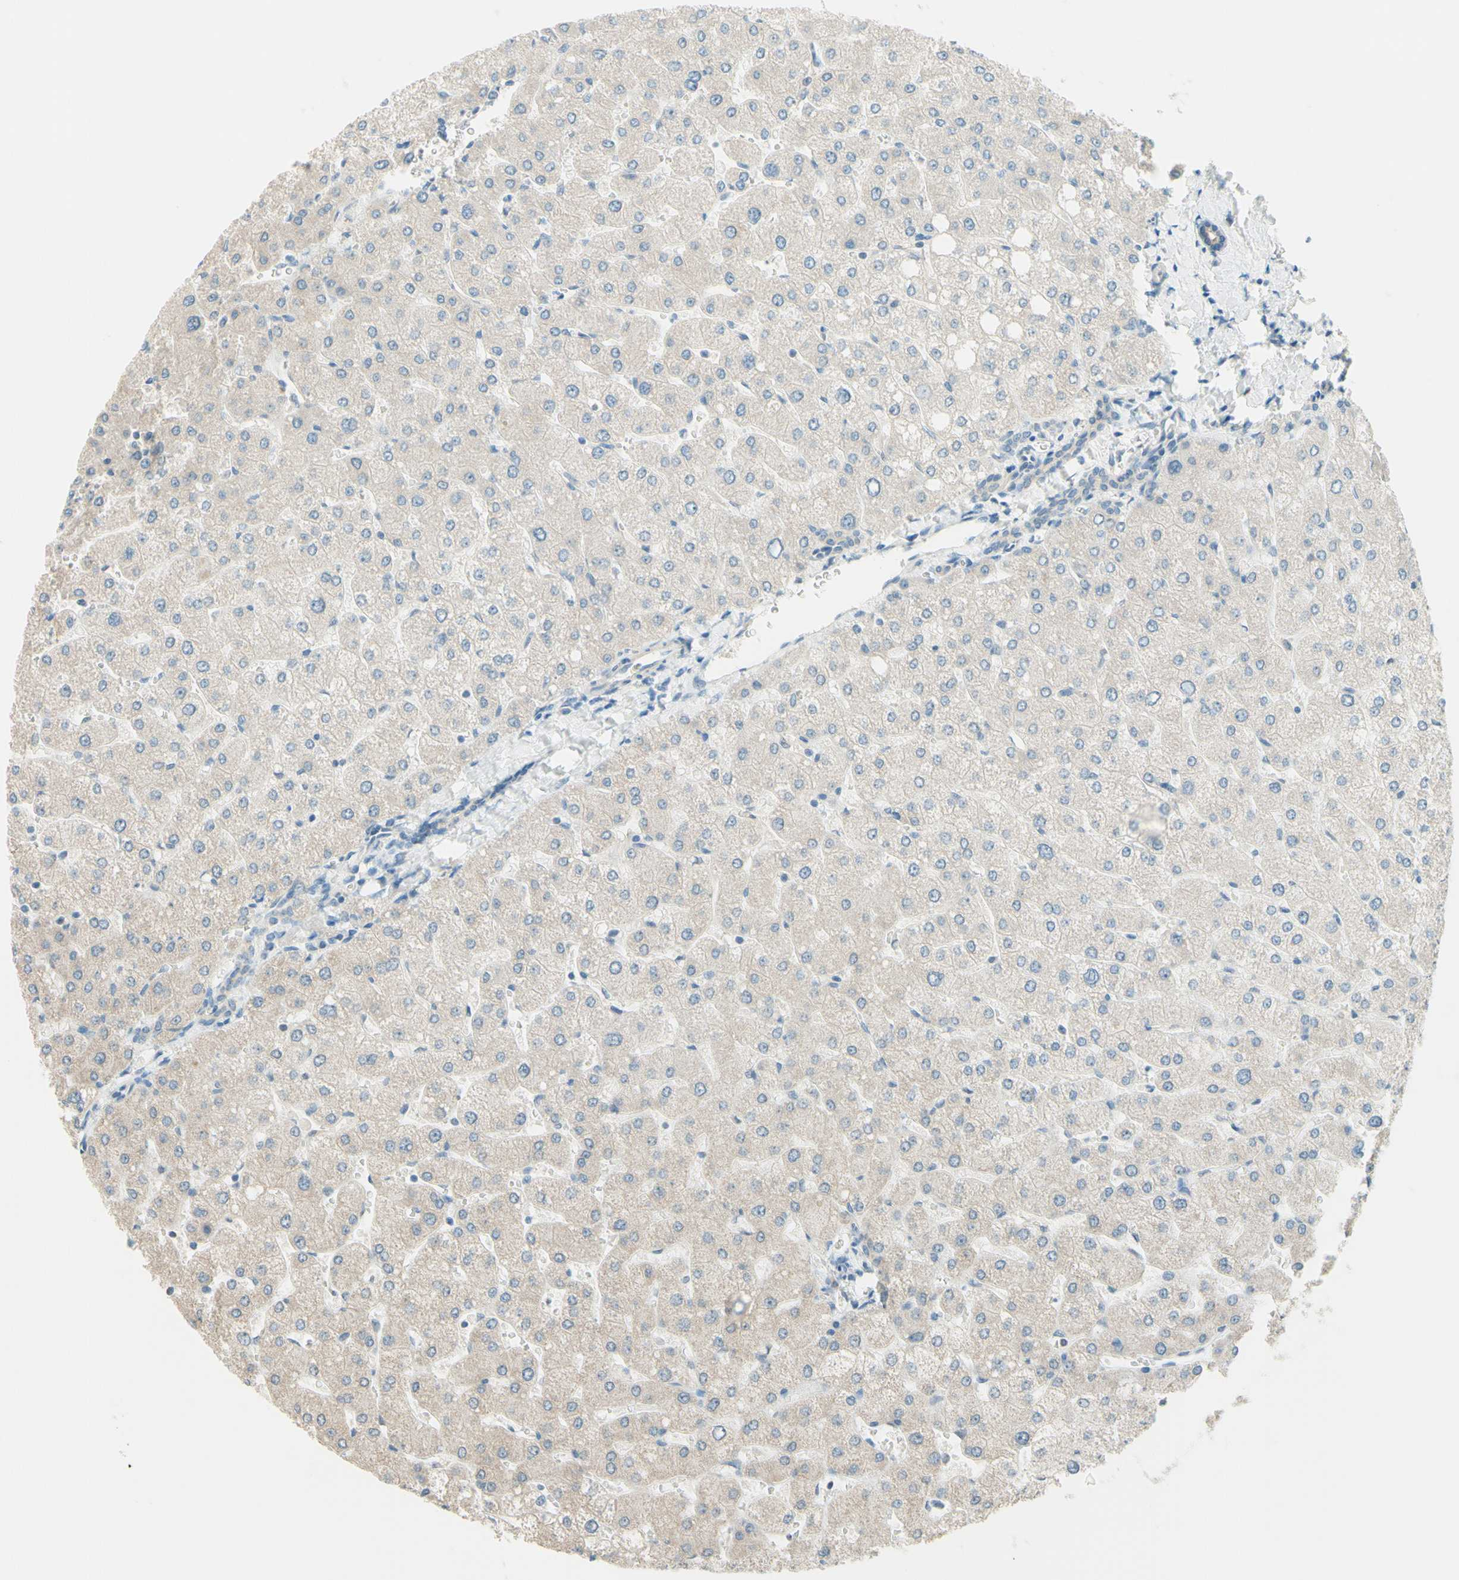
{"staining": {"intensity": "negative", "quantity": "none", "location": "none"}, "tissue": "liver", "cell_type": "Cholangiocytes", "image_type": "normal", "snomed": [{"axis": "morphology", "description": "Normal tissue, NOS"}, {"axis": "topography", "description": "Liver"}], "caption": "IHC of benign liver displays no positivity in cholangiocytes.", "gene": "JPH1", "patient": {"sex": "male", "age": 55}}